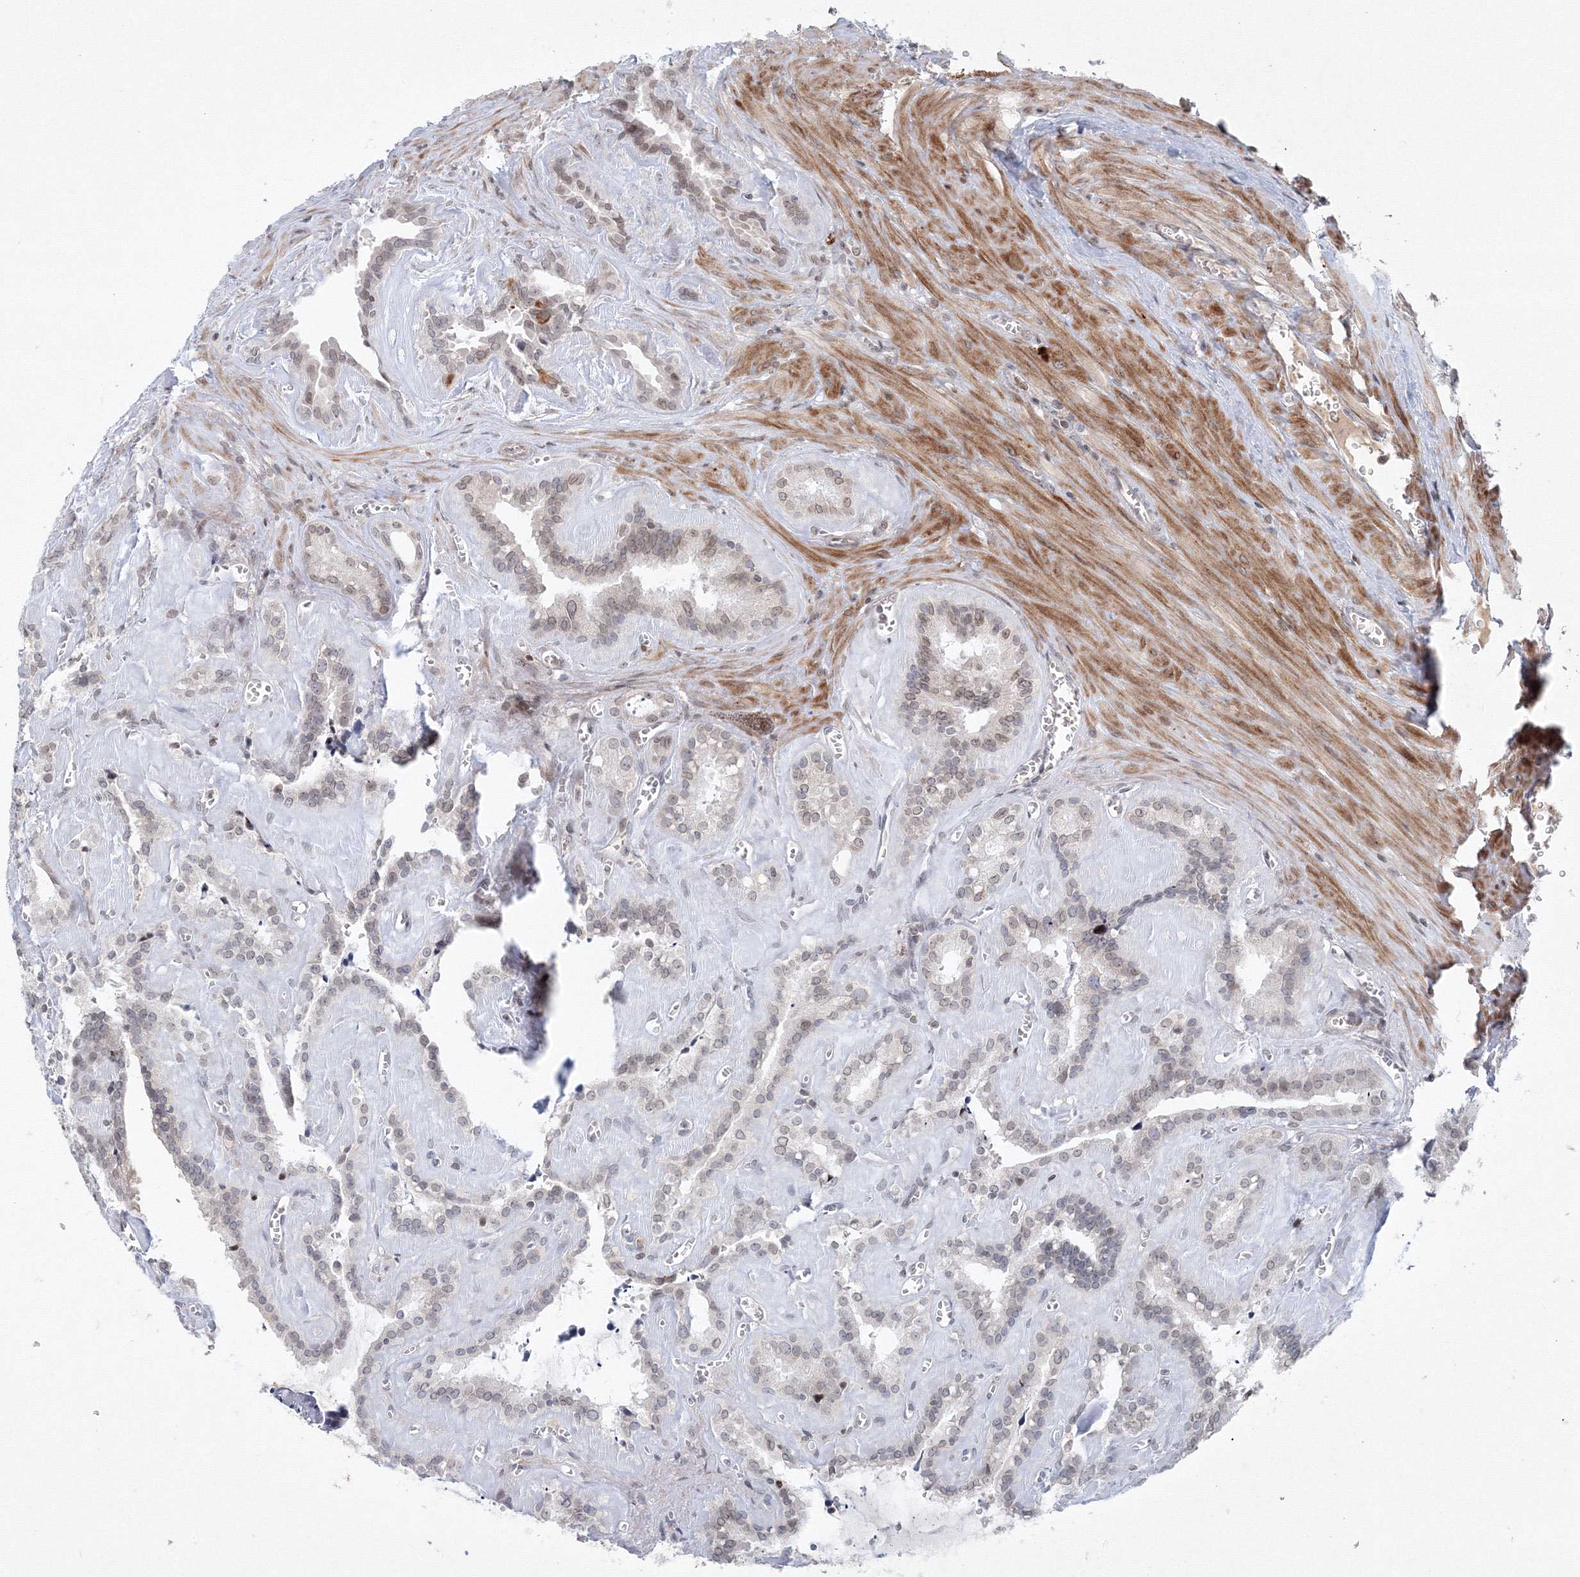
{"staining": {"intensity": "negative", "quantity": "none", "location": "none"}, "tissue": "seminal vesicle", "cell_type": "Glandular cells", "image_type": "normal", "snomed": [{"axis": "morphology", "description": "Normal tissue, NOS"}, {"axis": "topography", "description": "Prostate"}, {"axis": "topography", "description": "Seminal veicle"}], "caption": "This is an IHC photomicrograph of benign human seminal vesicle. There is no positivity in glandular cells.", "gene": "KIF4A", "patient": {"sex": "male", "age": 59}}